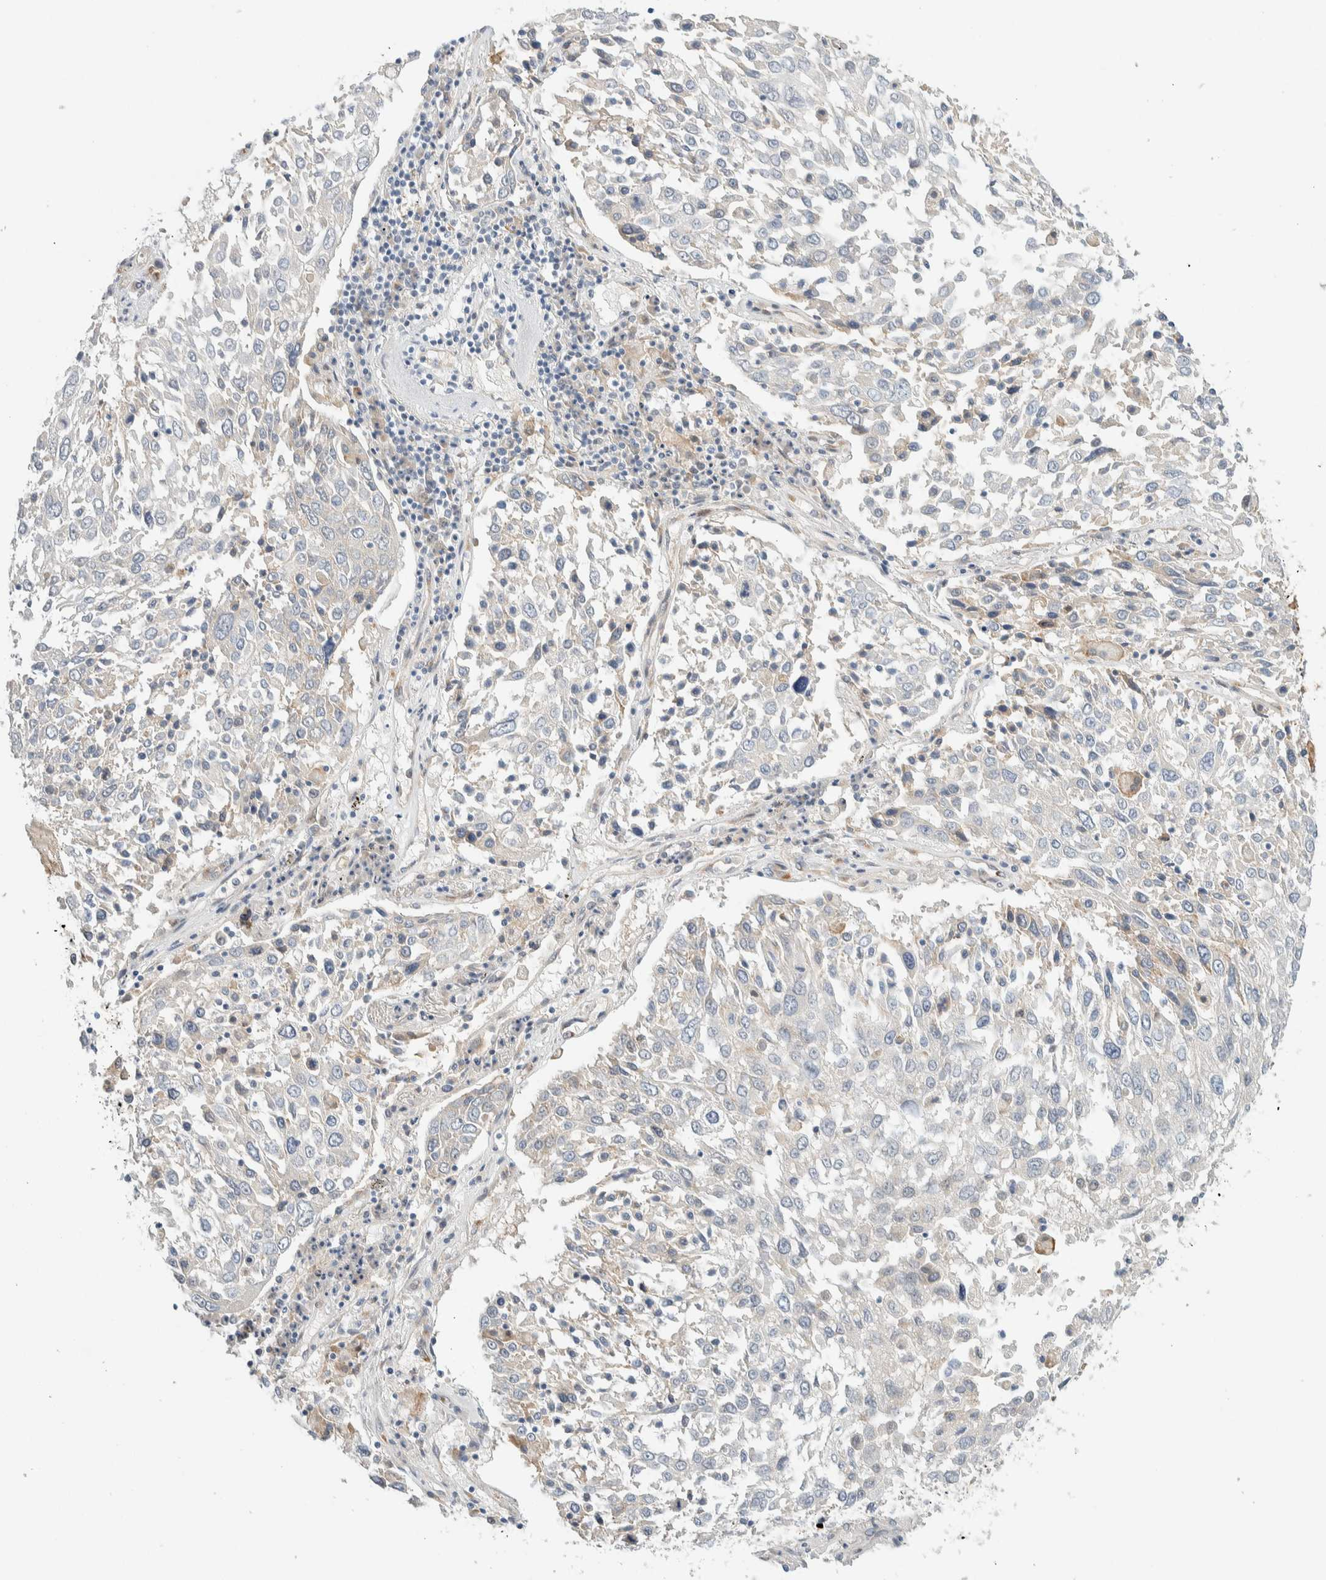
{"staining": {"intensity": "negative", "quantity": "none", "location": "none"}, "tissue": "lung cancer", "cell_type": "Tumor cells", "image_type": "cancer", "snomed": [{"axis": "morphology", "description": "Squamous cell carcinoma, NOS"}, {"axis": "topography", "description": "Lung"}], "caption": "Immunohistochemistry photomicrograph of human lung cancer (squamous cell carcinoma) stained for a protein (brown), which exhibits no staining in tumor cells.", "gene": "TMEM184B", "patient": {"sex": "male", "age": 65}}